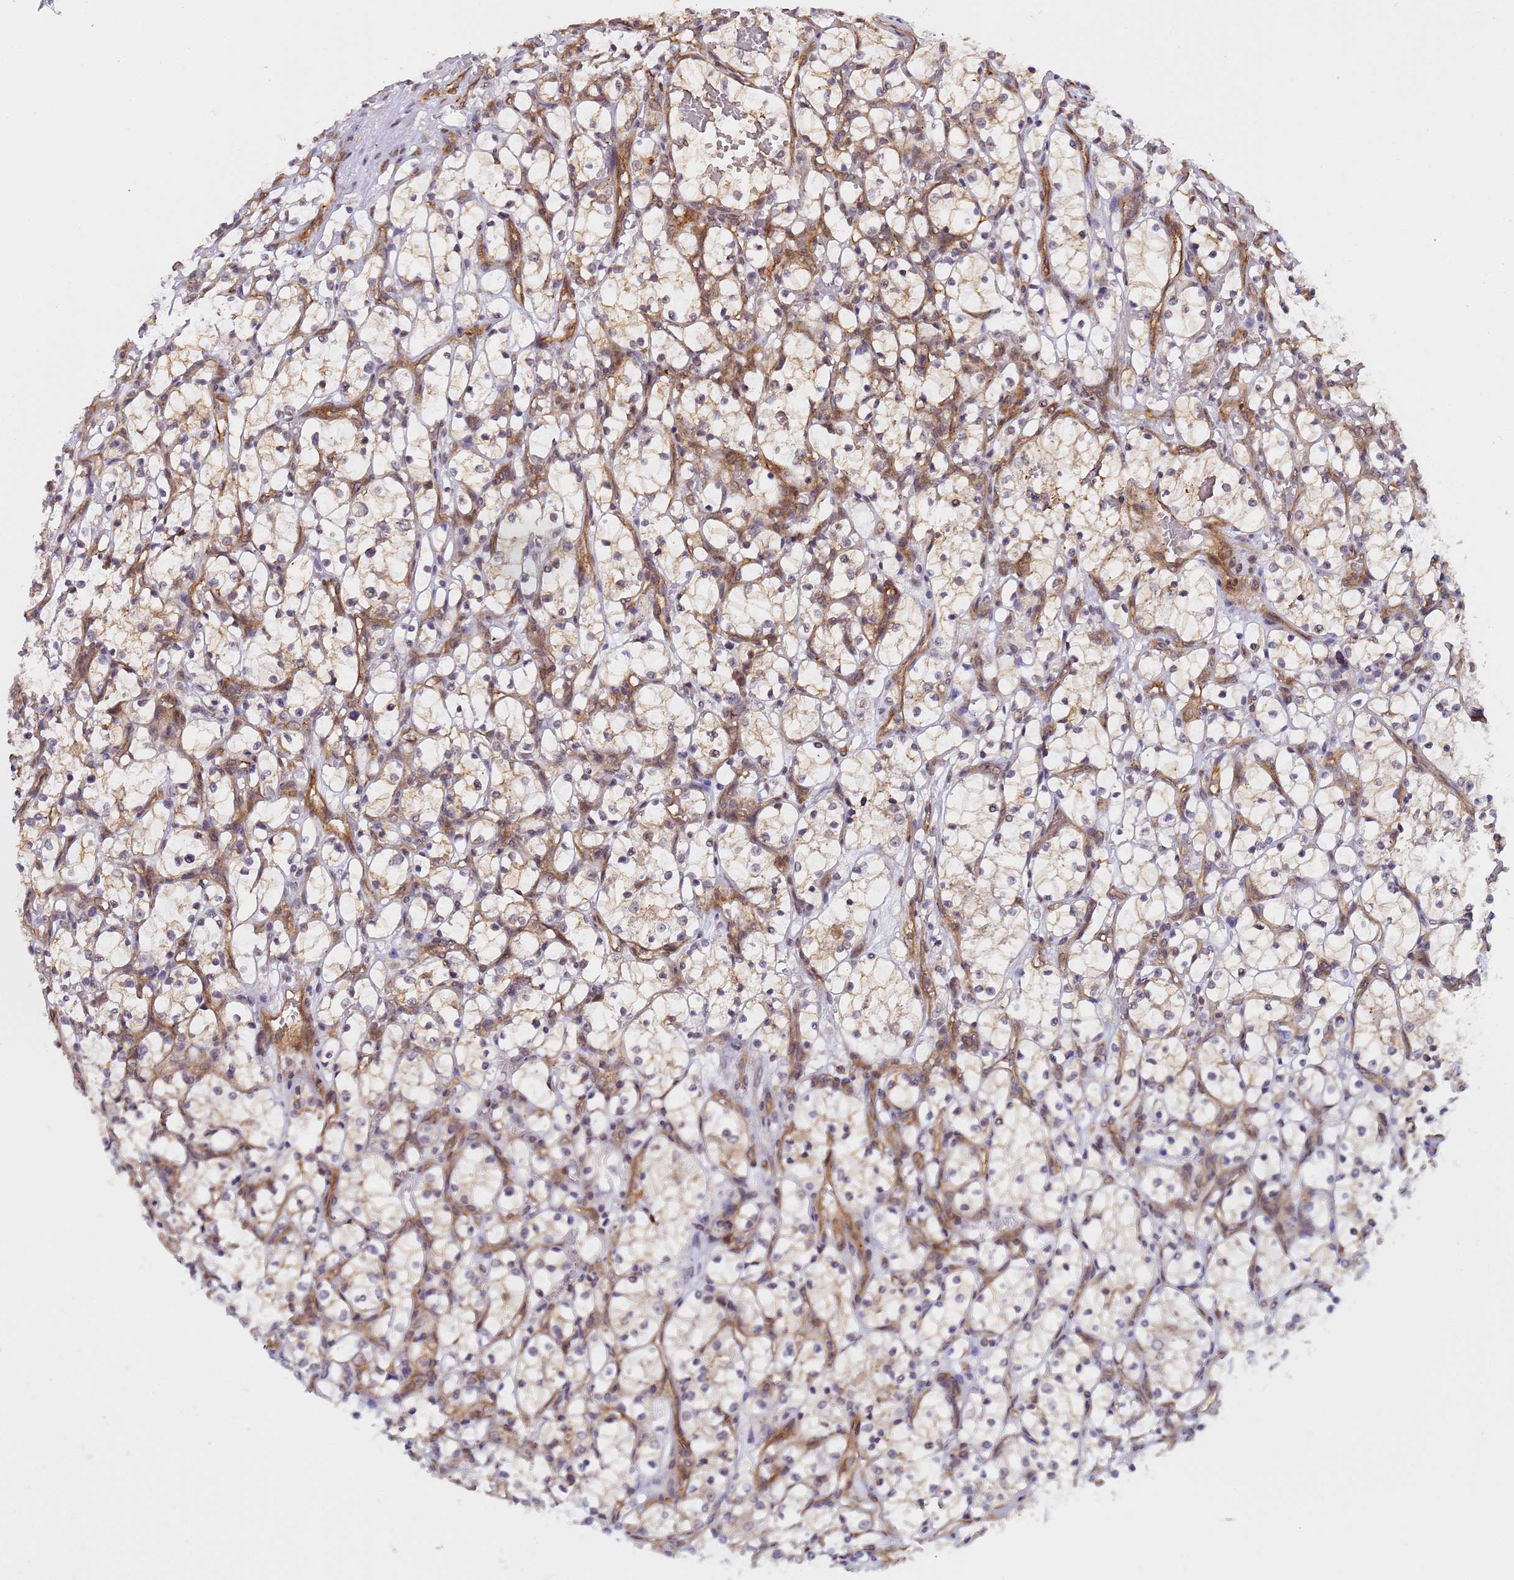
{"staining": {"intensity": "negative", "quantity": "none", "location": "none"}, "tissue": "renal cancer", "cell_type": "Tumor cells", "image_type": "cancer", "snomed": [{"axis": "morphology", "description": "Adenocarcinoma, NOS"}, {"axis": "topography", "description": "Kidney"}], "caption": "Immunohistochemistry of adenocarcinoma (renal) shows no staining in tumor cells. (Stains: DAB (3,3'-diaminobenzidine) immunohistochemistry (IHC) with hematoxylin counter stain, Microscopy: brightfield microscopy at high magnification).", "gene": "EMC2", "patient": {"sex": "female", "age": 69}}